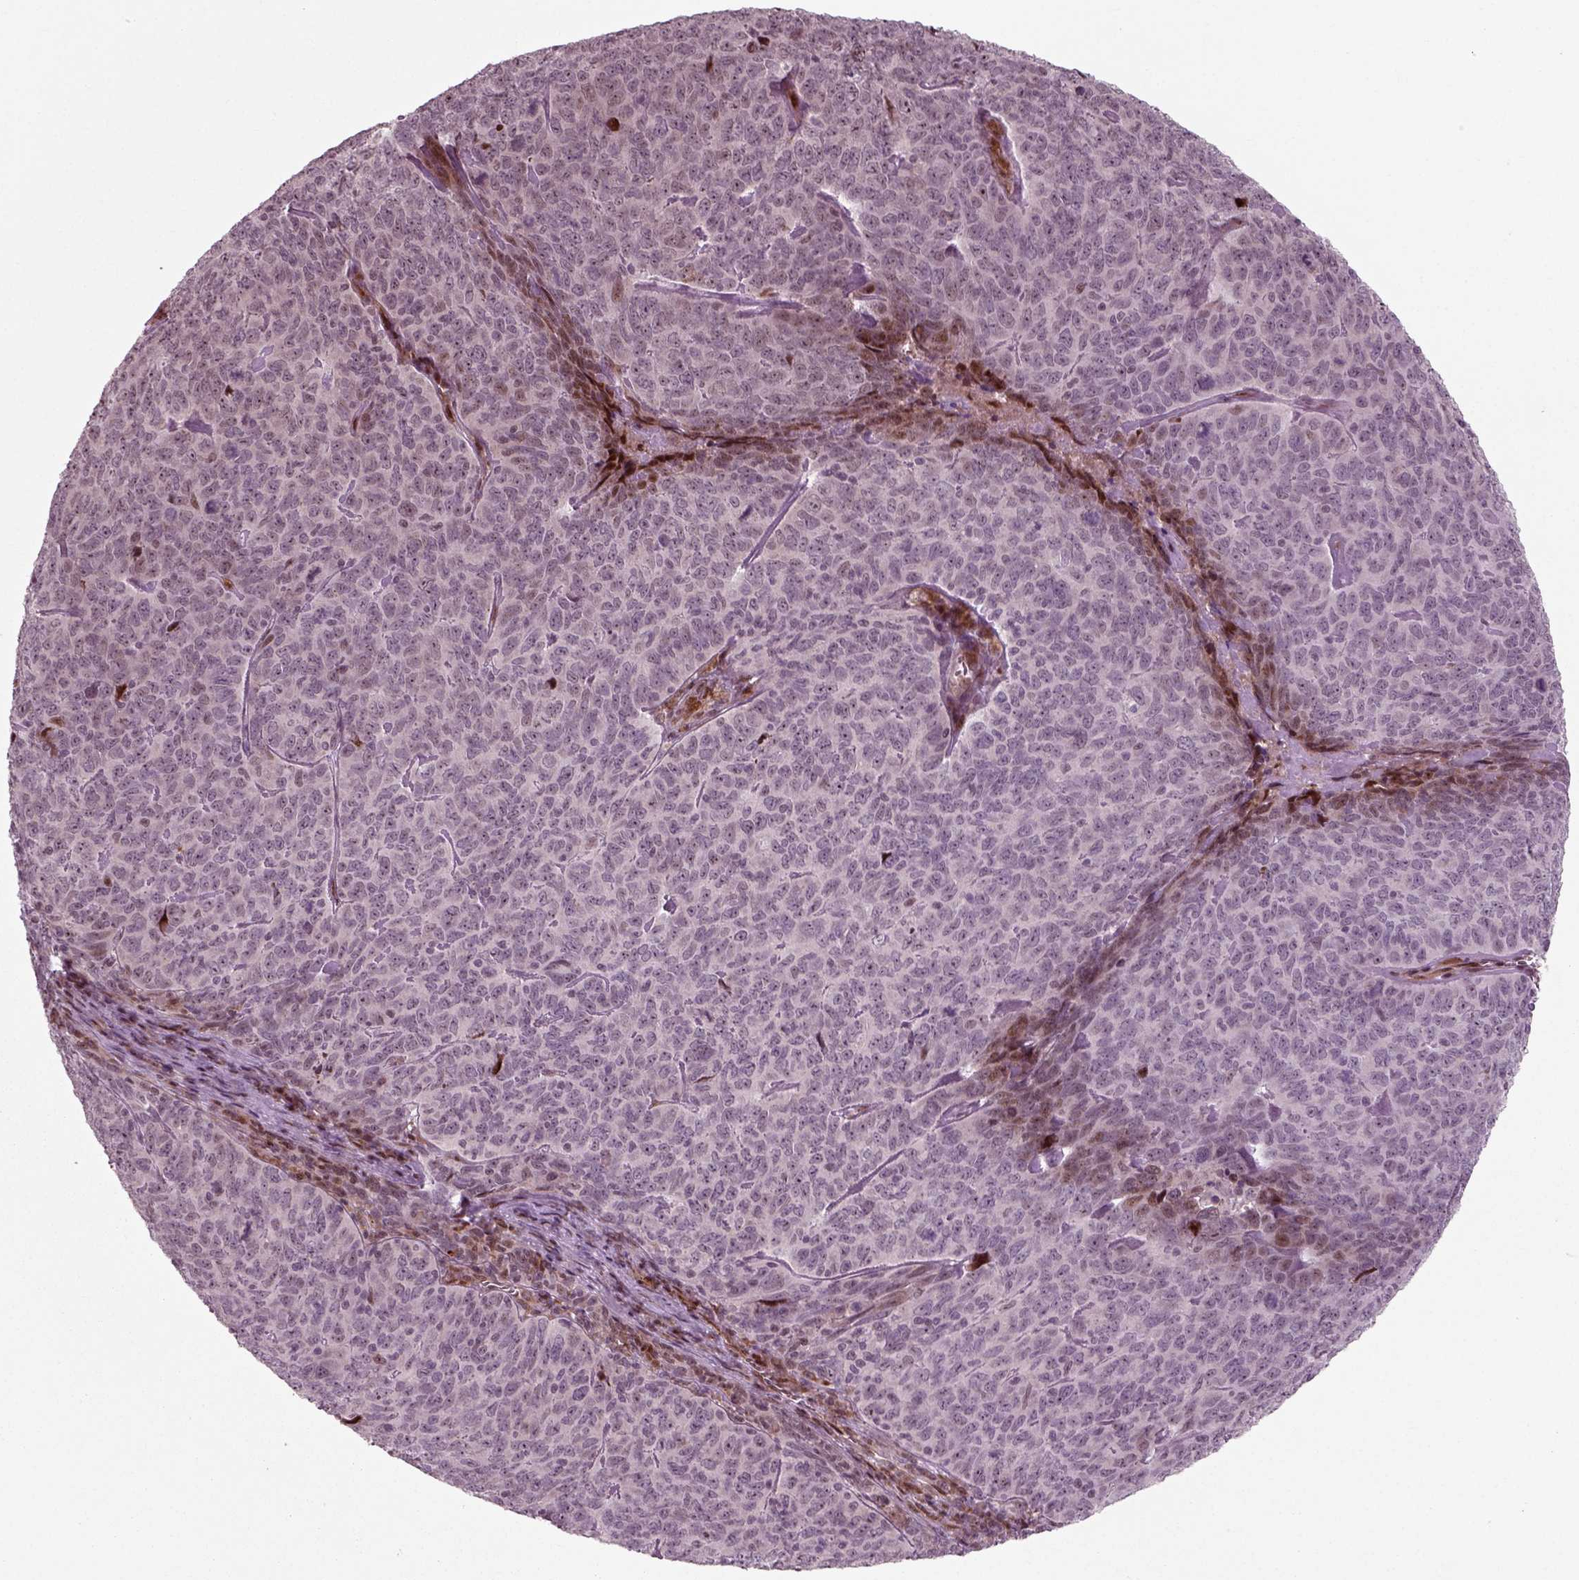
{"staining": {"intensity": "moderate", "quantity": "<25%", "location": "nuclear"}, "tissue": "skin cancer", "cell_type": "Tumor cells", "image_type": "cancer", "snomed": [{"axis": "morphology", "description": "Squamous cell carcinoma, NOS"}, {"axis": "topography", "description": "Skin"}, {"axis": "topography", "description": "Anal"}], "caption": "Skin squamous cell carcinoma tissue displays moderate nuclear positivity in about <25% of tumor cells Ihc stains the protein in brown and the nuclei are stained blue.", "gene": "CDC14A", "patient": {"sex": "female", "age": 51}}